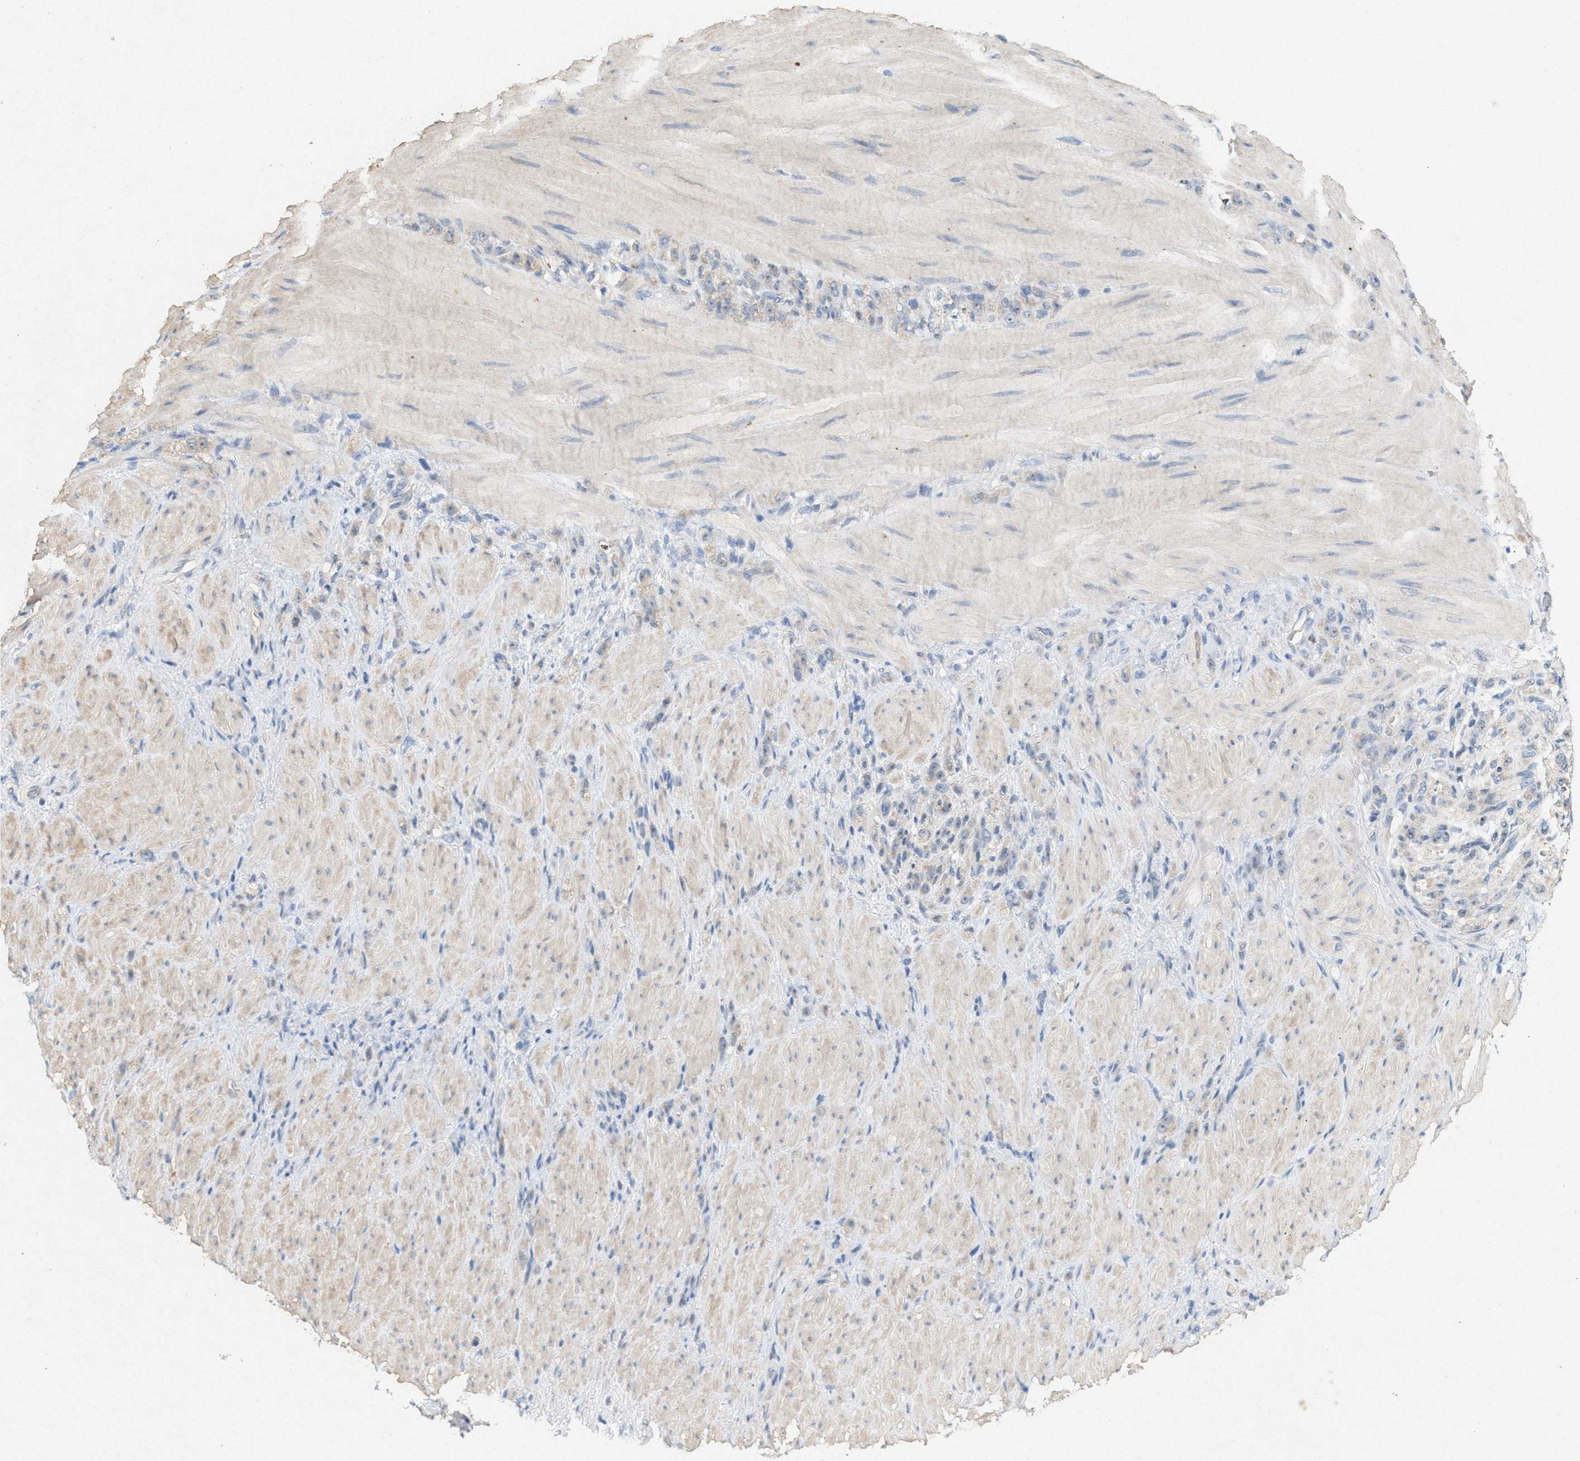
{"staining": {"intensity": "negative", "quantity": "none", "location": "none"}, "tissue": "stomach cancer", "cell_type": "Tumor cells", "image_type": "cancer", "snomed": [{"axis": "morphology", "description": "Normal tissue, NOS"}, {"axis": "morphology", "description": "Adenocarcinoma, NOS"}, {"axis": "topography", "description": "Stomach"}], "caption": "An IHC micrograph of stomach cancer (adenocarcinoma) is shown. There is no staining in tumor cells of stomach cancer (adenocarcinoma).", "gene": "DCAF7", "patient": {"sex": "male", "age": 82}}